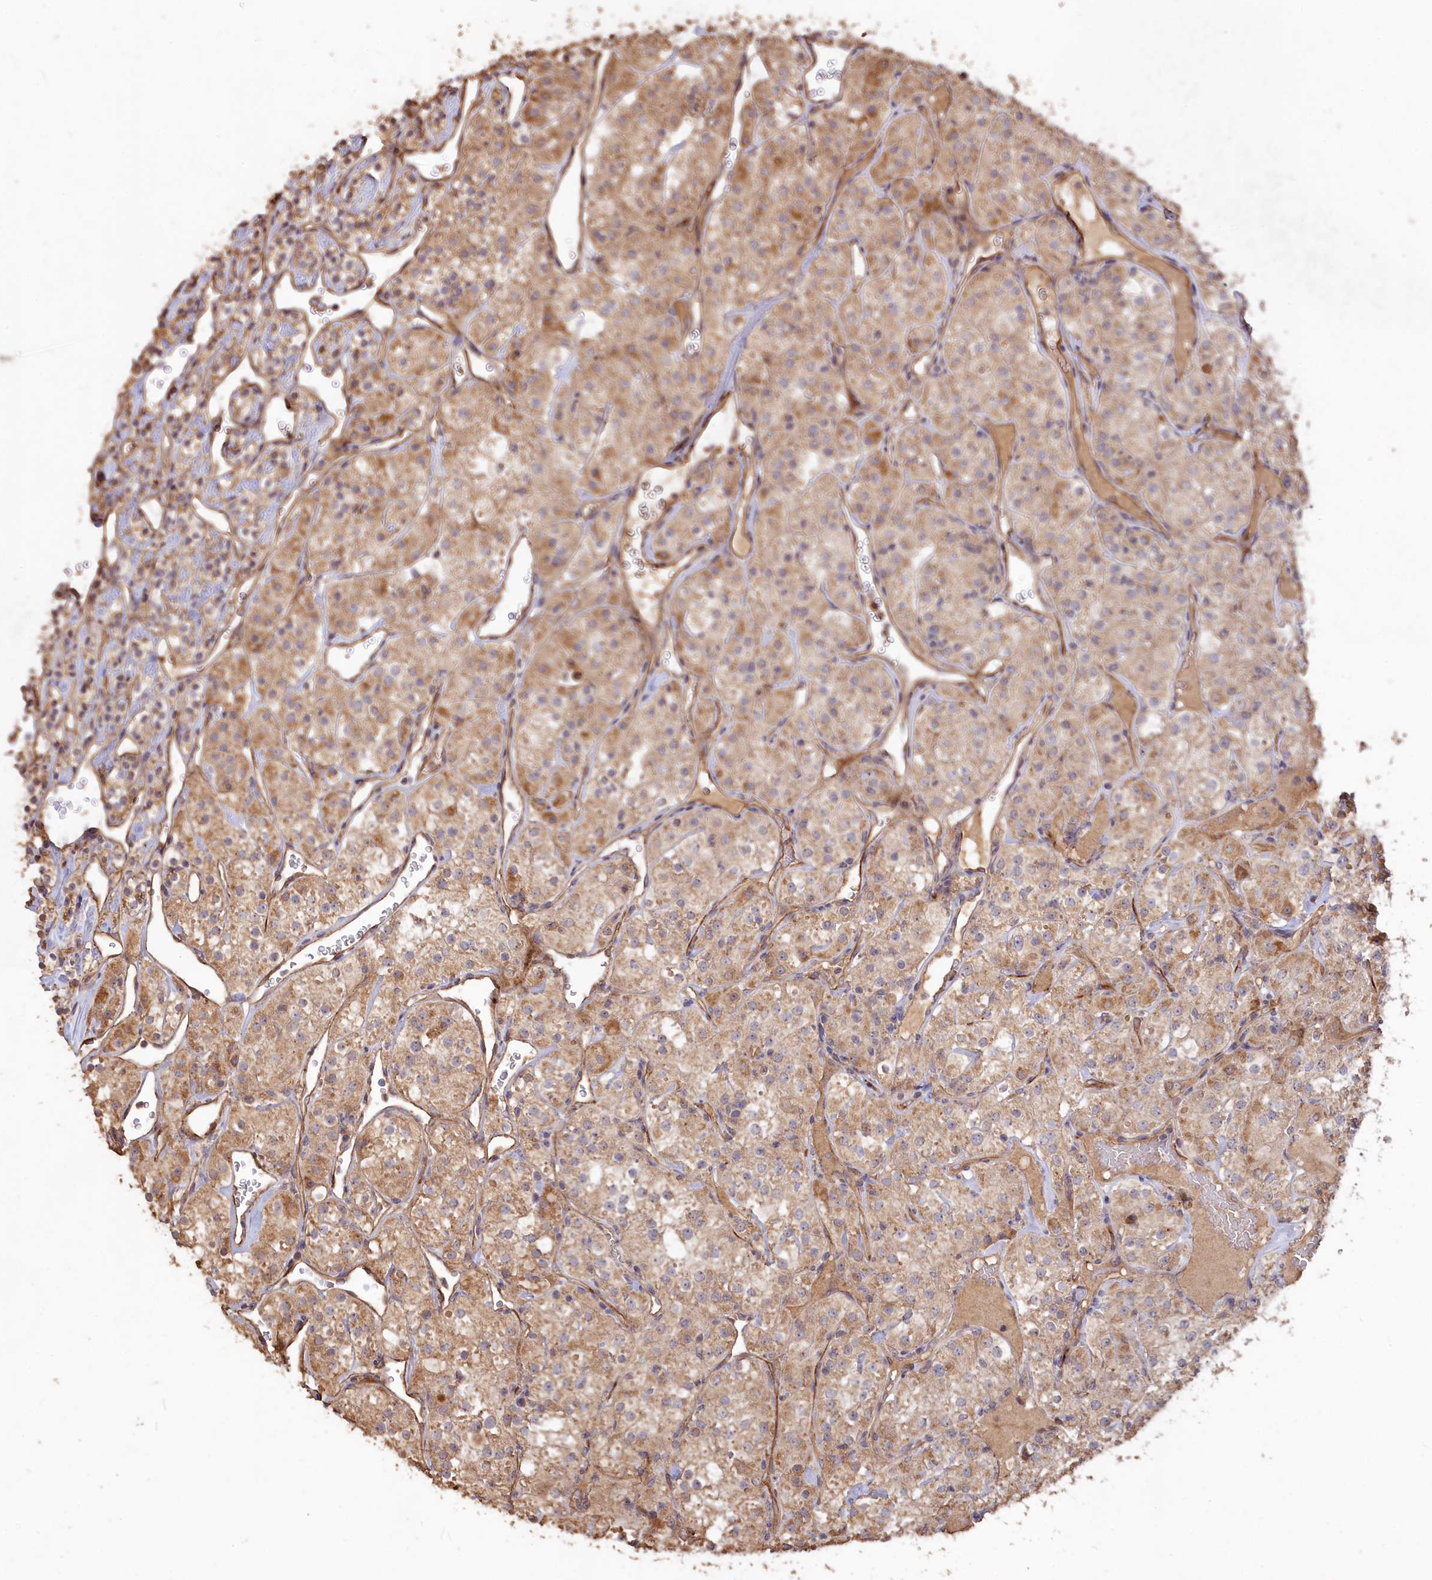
{"staining": {"intensity": "moderate", "quantity": ">75%", "location": "cytoplasmic/membranous"}, "tissue": "renal cancer", "cell_type": "Tumor cells", "image_type": "cancer", "snomed": [{"axis": "morphology", "description": "Adenocarcinoma, NOS"}, {"axis": "topography", "description": "Kidney"}], "caption": "The image demonstrates a brown stain indicating the presence of a protein in the cytoplasmic/membranous of tumor cells in renal adenocarcinoma.", "gene": "LAYN", "patient": {"sex": "male", "age": 77}}